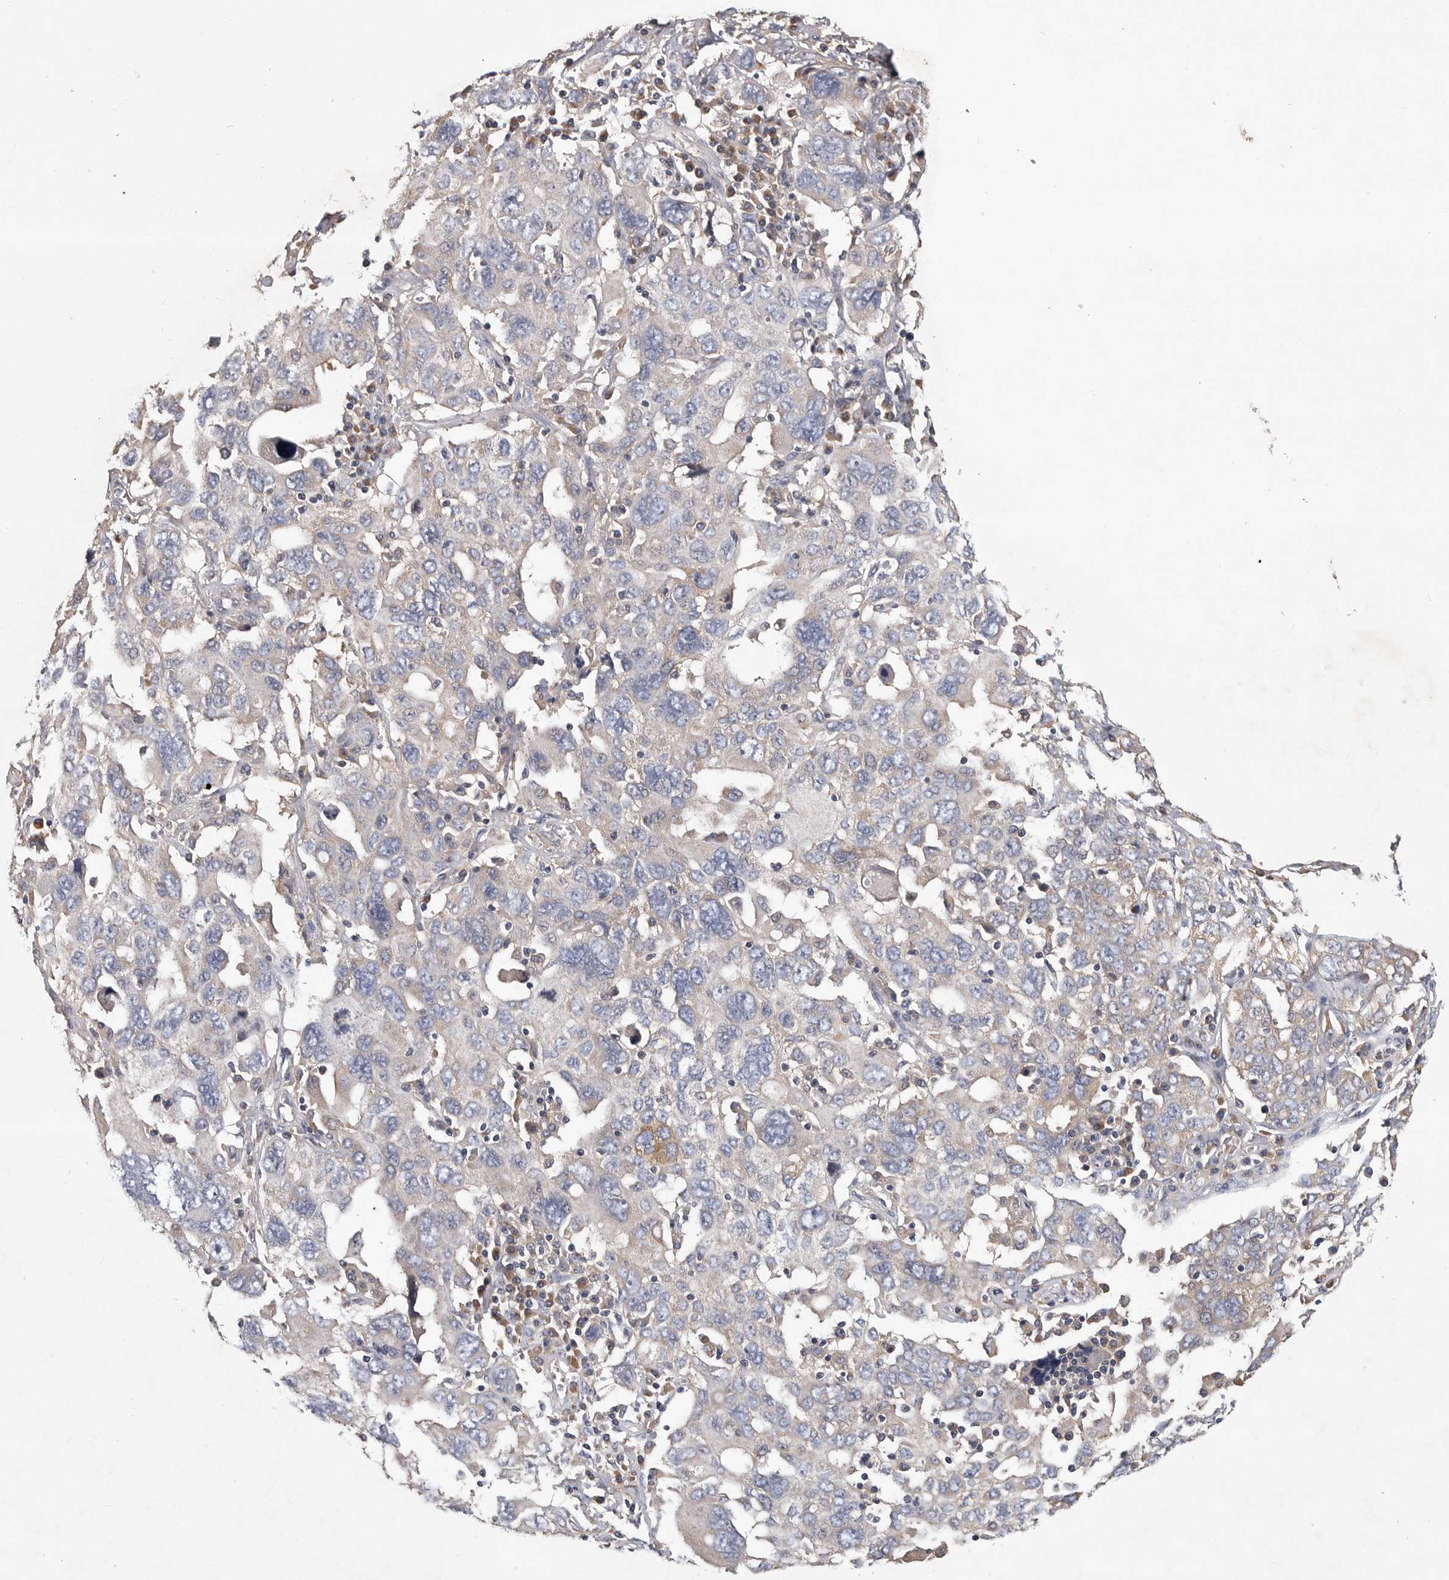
{"staining": {"intensity": "negative", "quantity": "none", "location": "none"}, "tissue": "ovarian cancer", "cell_type": "Tumor cells", "image_type": "cancer", "snomed": [{"axis": "morphology", "description": "Carcinoma, endometroid"}, {"axis": "topography", "description": "Ovary"}], "caption": "Ovarian cancer (endometroid carcinoma) stained for a protein using IHC shows no positivity tumor cells.", "gene": "OXR1", "patient": {"sex": "female", "age": 62}}